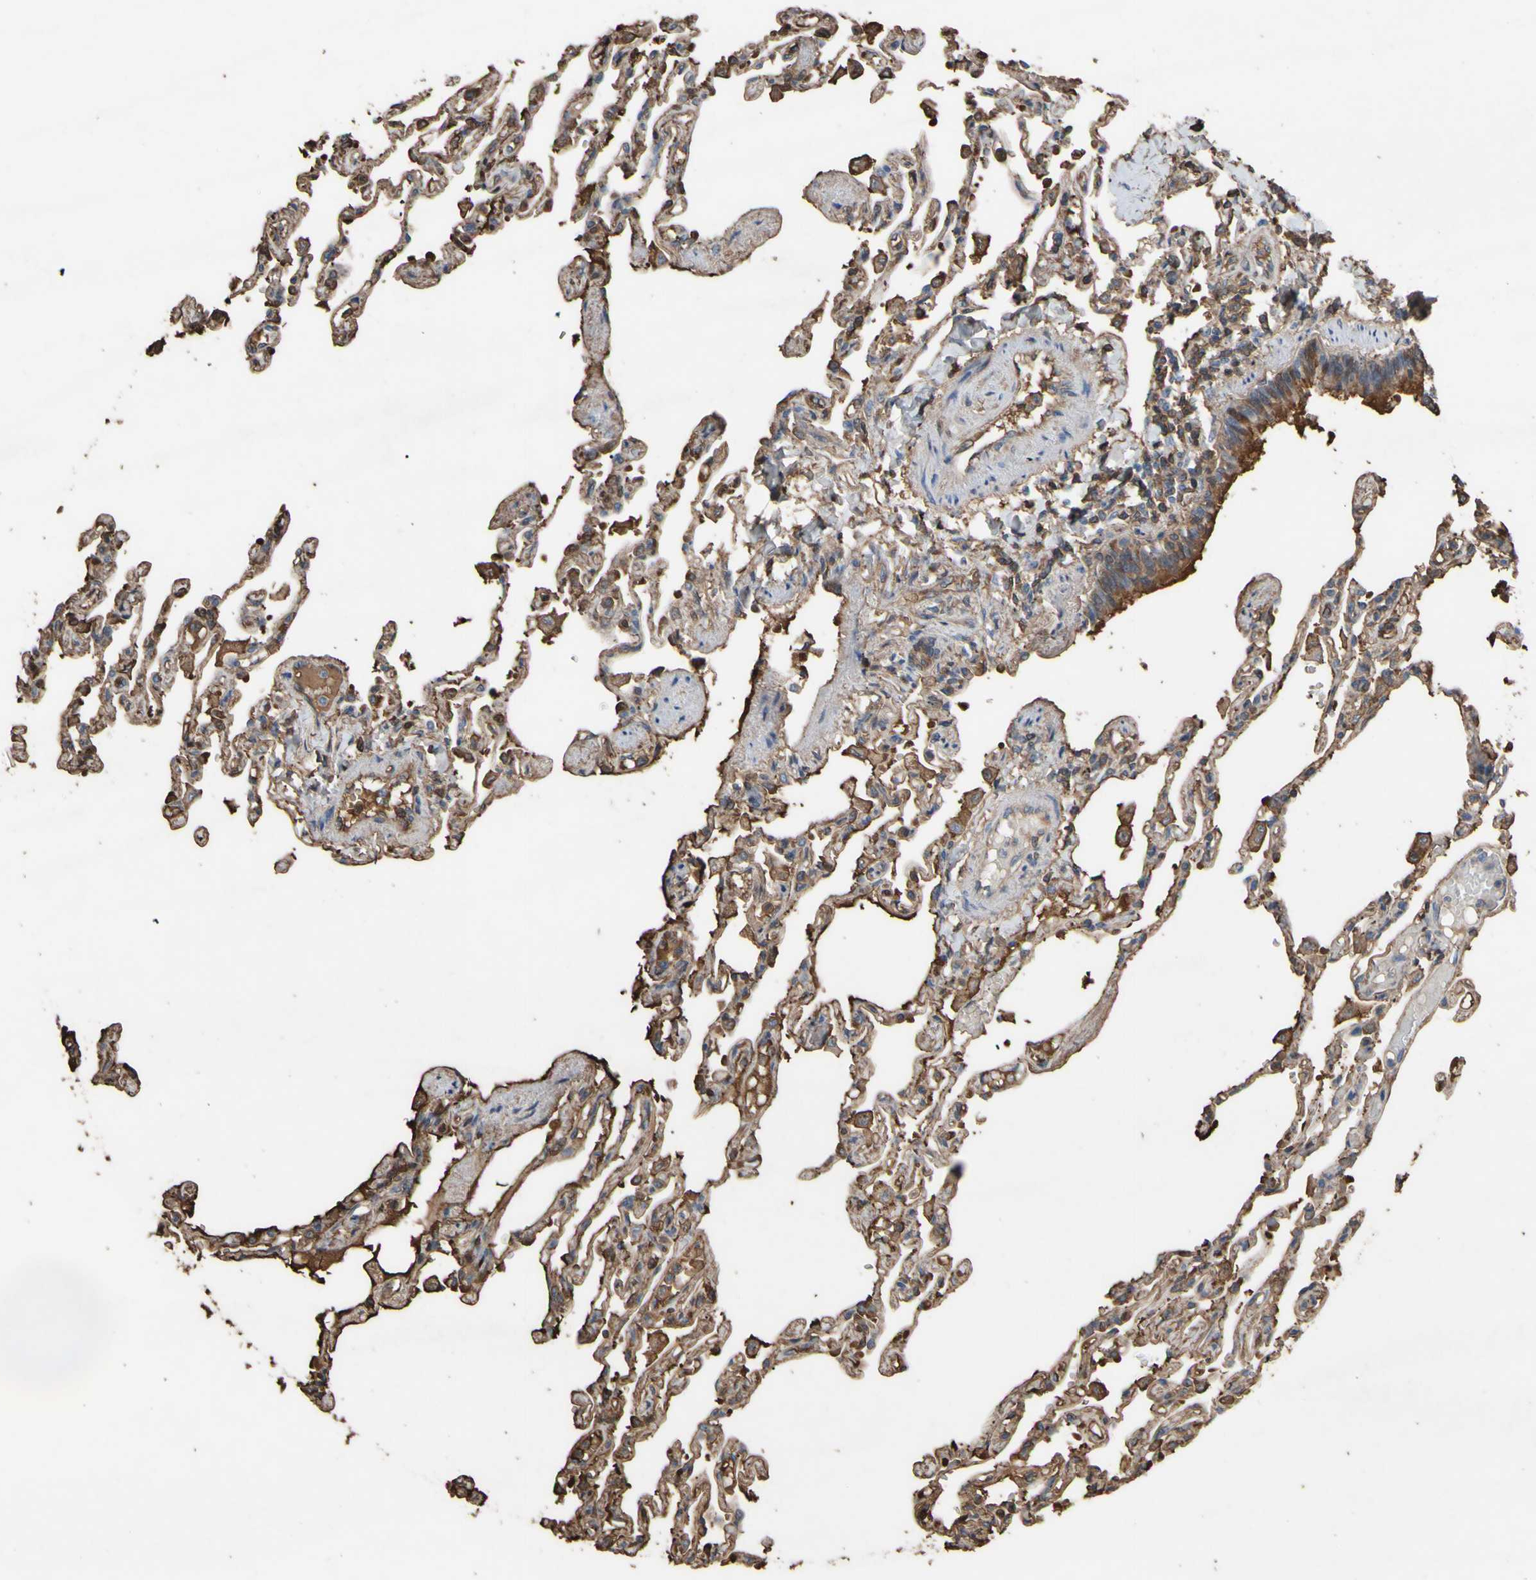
{"staining": {"intensity": "moderate", "quantity": ">75%", "location": "cytoplasmic/membranous"}, "tissue": "lung", "cell_type": "Alveolar cells", "image_type": "normal", "snomed": [{"axis": "morphology", "description": "Normal tissue, NOS"}, {"axis": "topography", "description": "Lung"}], "caption": "Immunohistochemical staining of normal human lung shows moderate cytoplasmic/membranous protein positivity in approximately >75% of alveolar cells.", "gene": "PTGDS", "patient": {"sex": "male", "age": 21}}